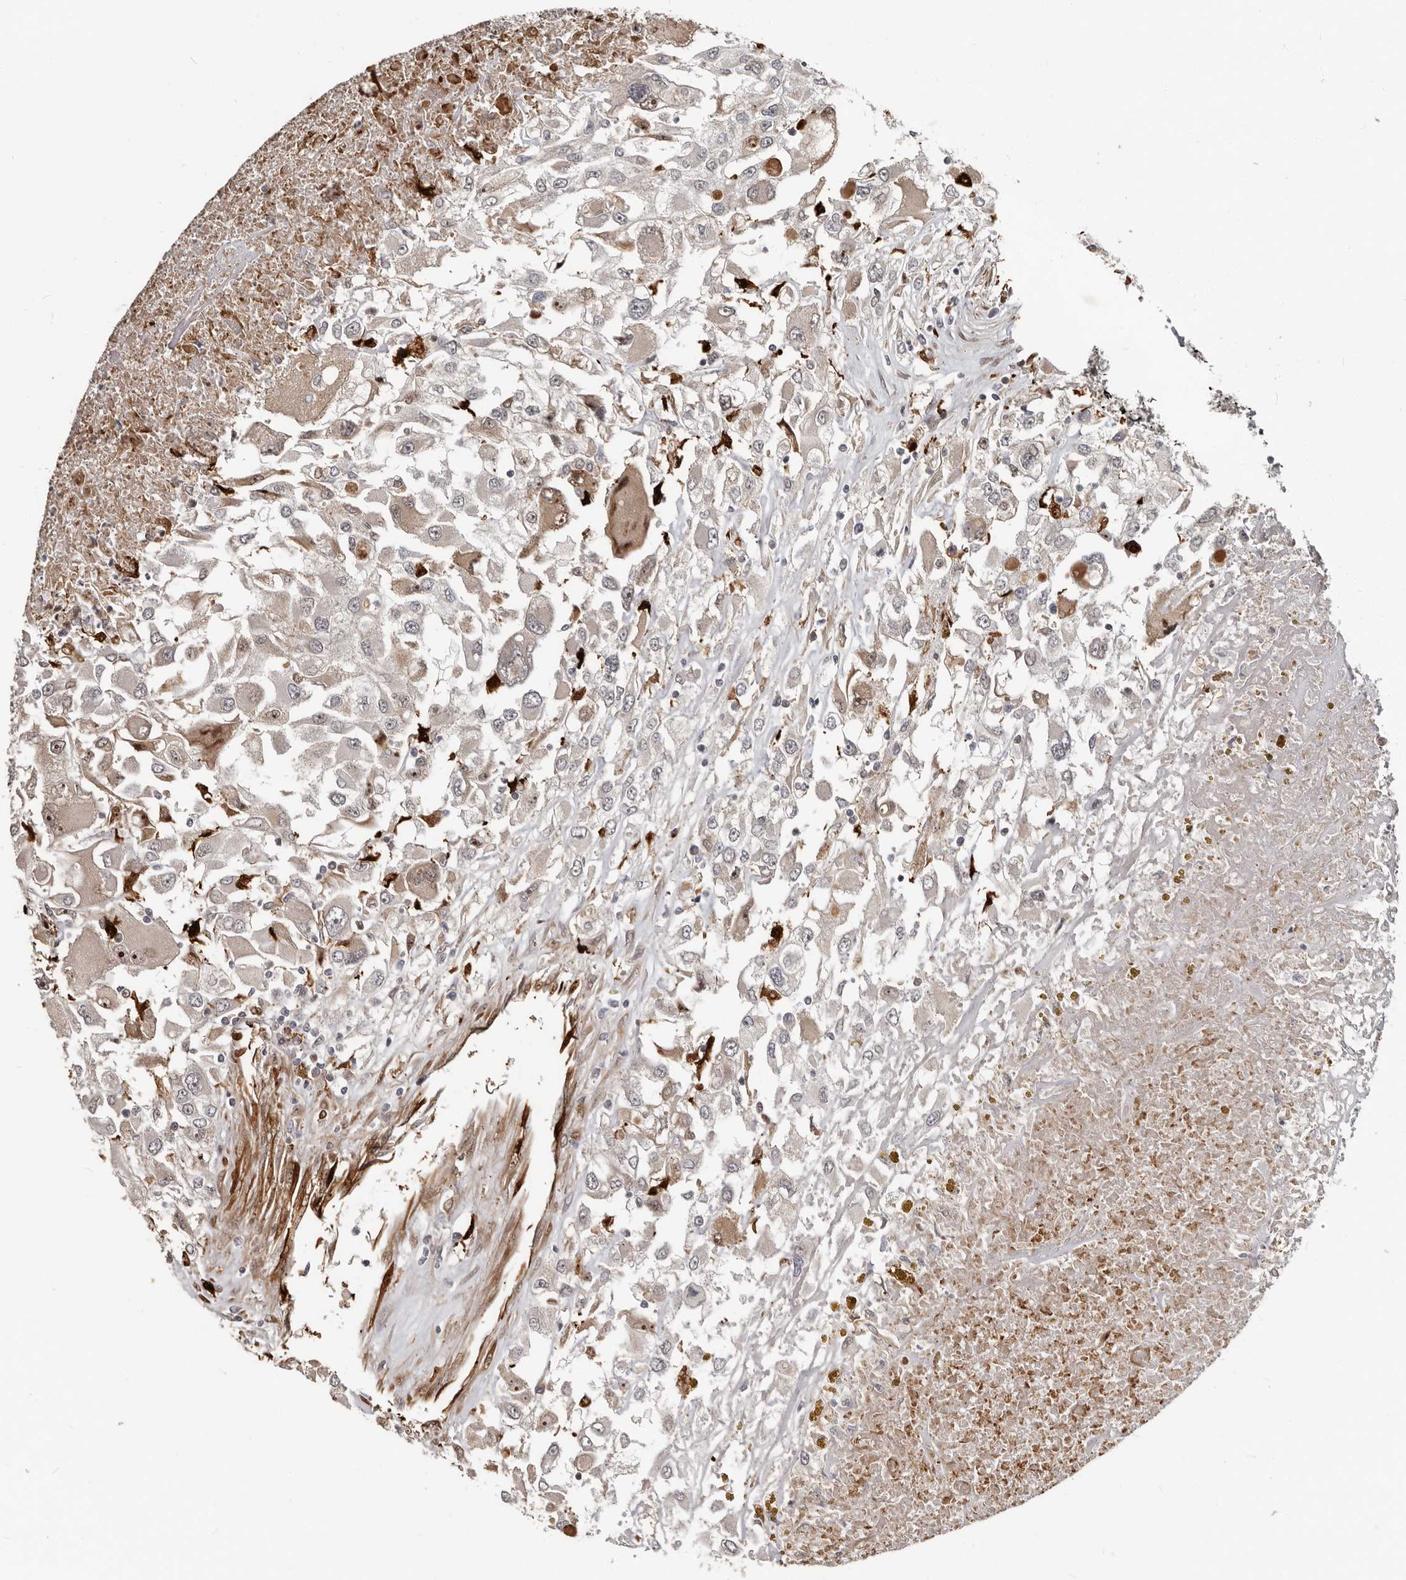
{"staining": {"intensity": "moderate", "quantity": "<25%", "location": "cytoplasmic/membranous,nuclear"}, "tissue": "renal cancer", "cell_type": "Tumor cells", "image_type": "cancer", "snomed": [{"axis": "morphology", "description": "Adenocarcinoma, NOS"}, {"axis": "topography", "description": "Kidney"}], "caption": "Brown immunohistochemical staining in human renal adenocarcinoma reveals moderate cytoplasmic/membranous and nuclear staining in about <25% of tumor cells.", "gene": "APOL6", "patient": {"sex": "female", "age": 52}}